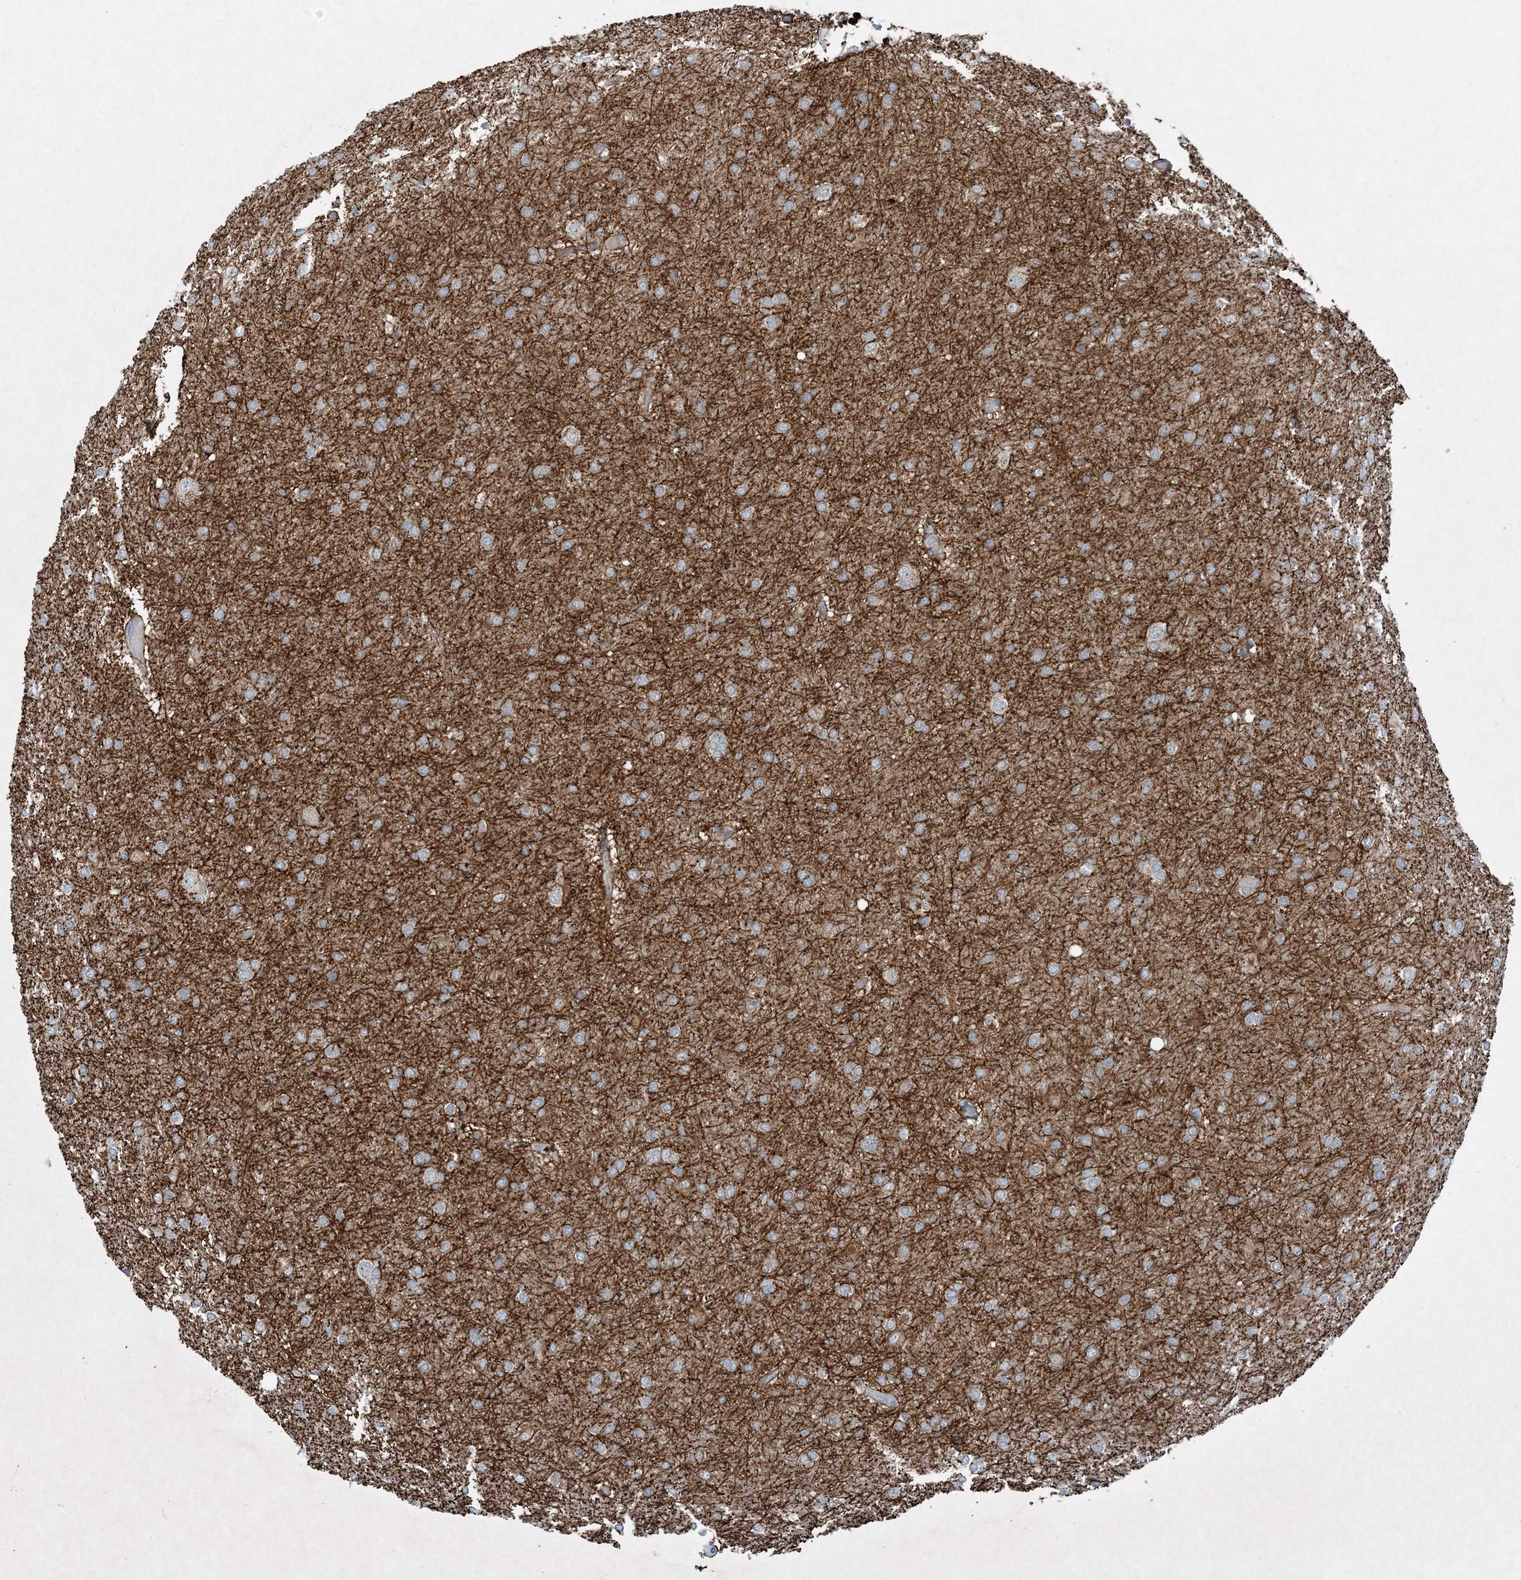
{"staining": {"intensity": "negative", "quantity": "none", "location": "none"}, "tissue": "glioma", "cell_type": "Tumor cells", "image_type": "cancer", "snomed": [{"axis": "morphology", "description": "Glioma, malignant, High grade"}, {"axis": "topography", "description": "Cerebral cortex"}], "caption": "Tumor cells are negative for brown protein staining in high-grade glioma (malignant).", "gene": "MITD1", "patient": {"sex": "female", "age": 36}}